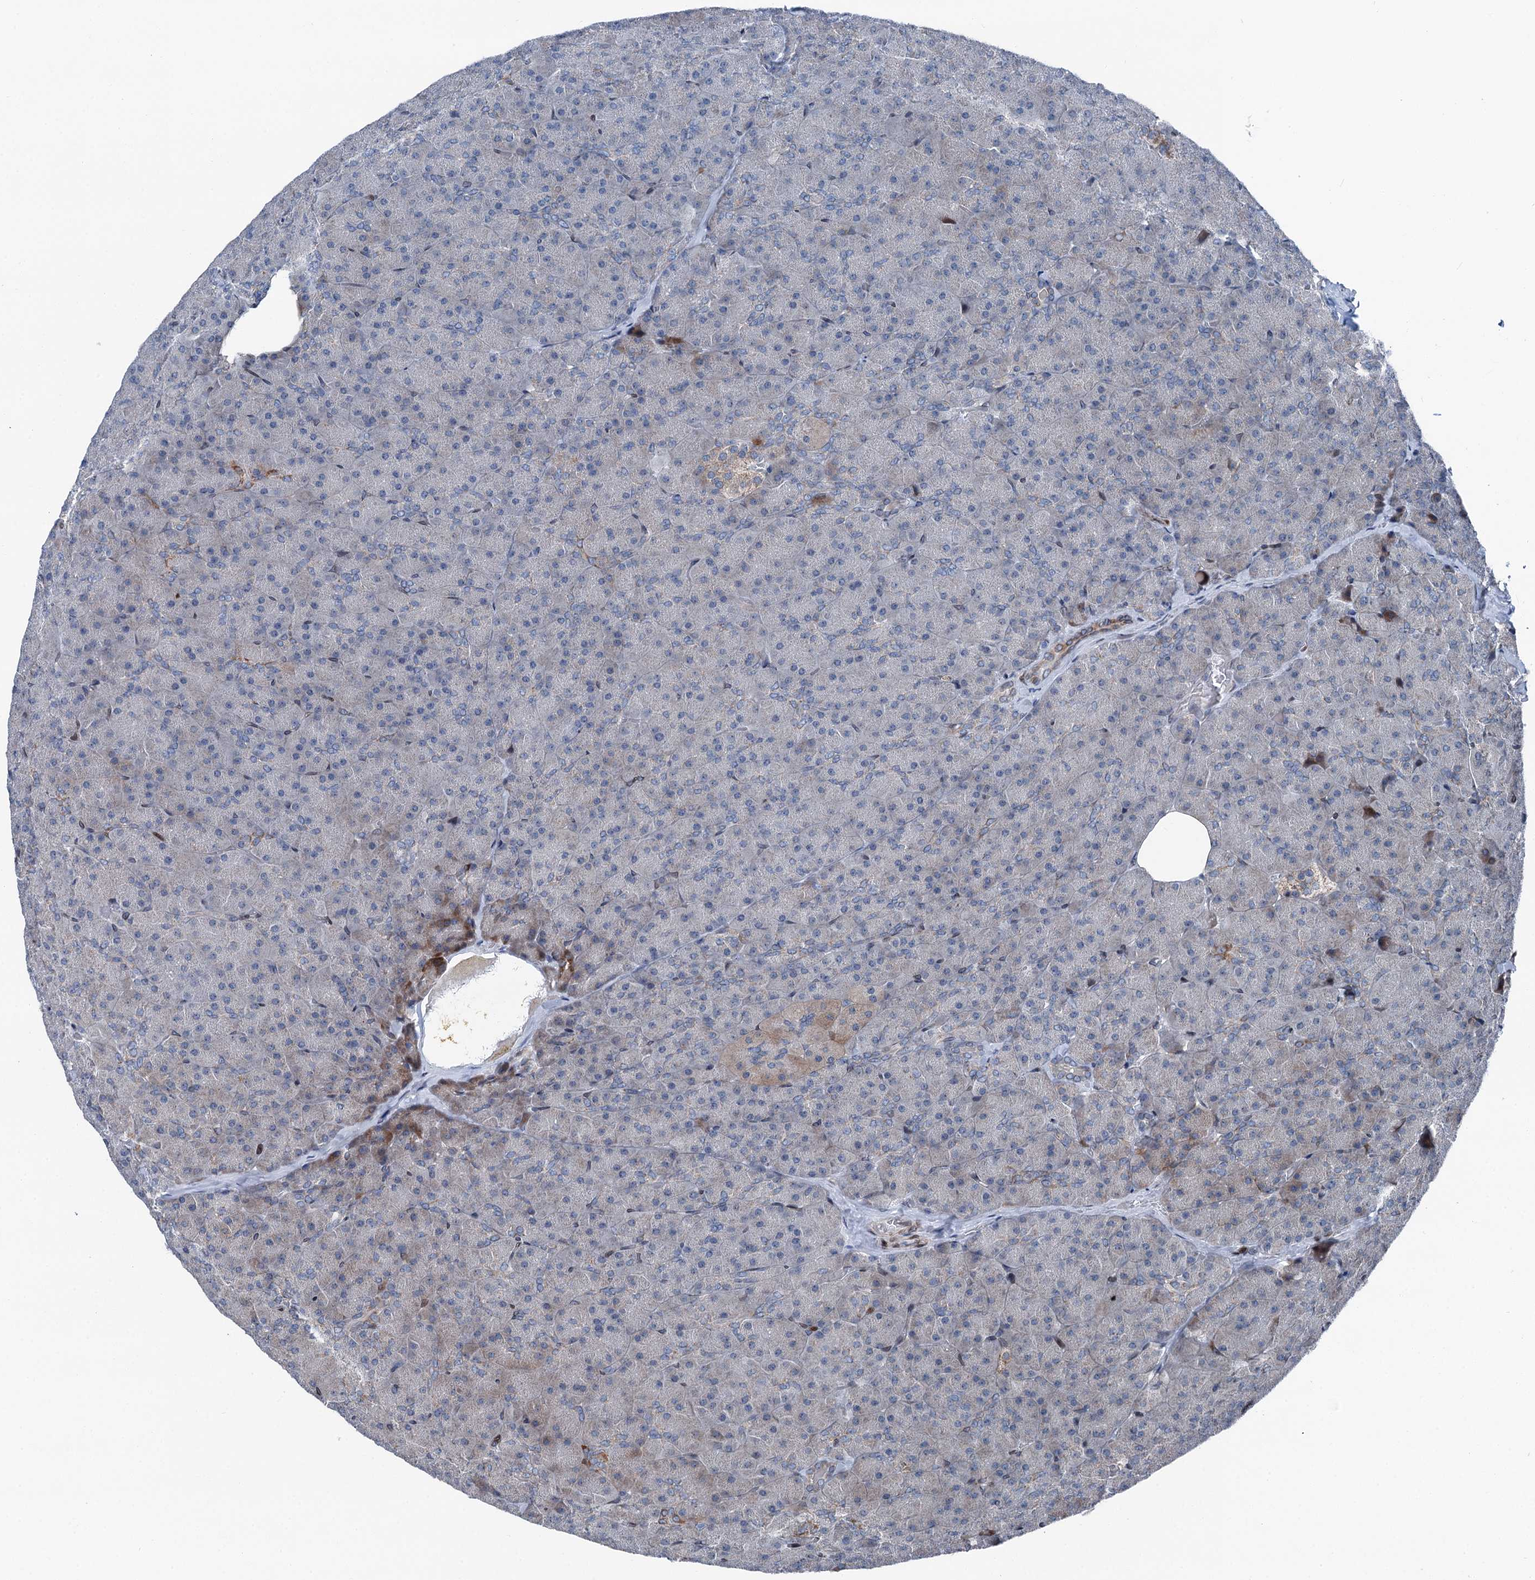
{"staining": {"intensity": "weak", "quantity": "<25%", "location": "cytoplasmic/membranous"}, "tissue": "pancreas", "cell_type": "Exocrine glandular cells", "image_type": "normal", "snomed": [{"axis": "morphology", "description": "Normal tissue, NOS"}, {"axis": "topography", "description": "Pancreas"}], "caption": "Immunohistochemical staining of normal human pancreas exhibits no significant staining in exocrine glandular cells.", "gene": "MRPL14", "patient": {"sex": "male", "age": 36}}